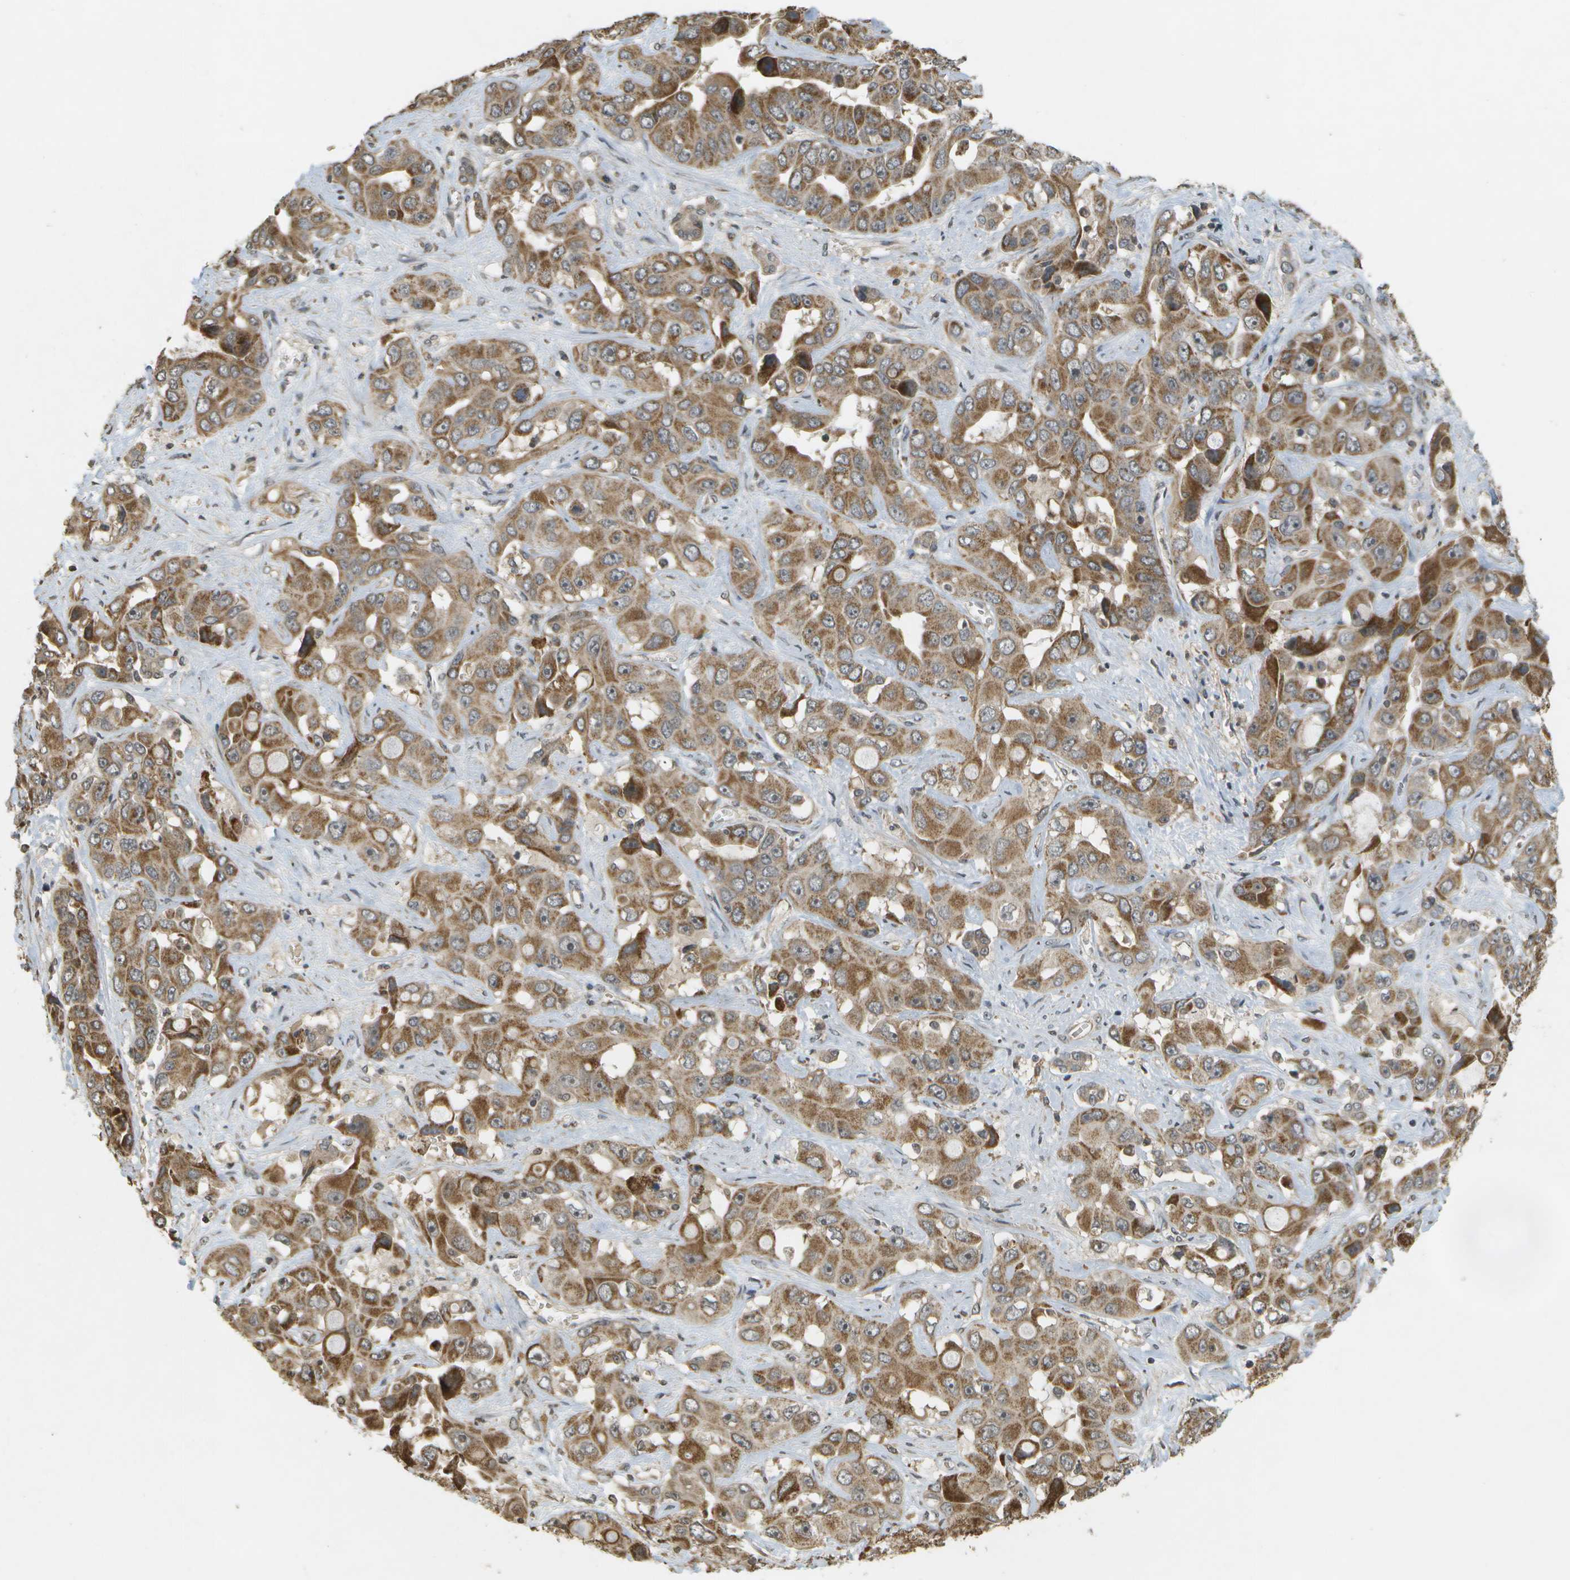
{"staining": {"intensity": "moderate", "quantity": ">75%", "location": "cytoplasmic/membranous"}, "tissue": "liver cancer", "cell_type": "Tumor cells", "image_type": "cancer", "snomed": [{"axis": "morphology", "description": "Cholangiocarcinoma"}, {"axis": "topography", "description": "Liver"}], "caption": "The micrograph demonstrates immunohistochemical staining of liver cholangiocarcinoma. There is moderate cytoplasmic/membranous expression is present in about >75% of tumor cells.", "gene": "RAB21", "patient": {"sex": "female", "age": 52}}